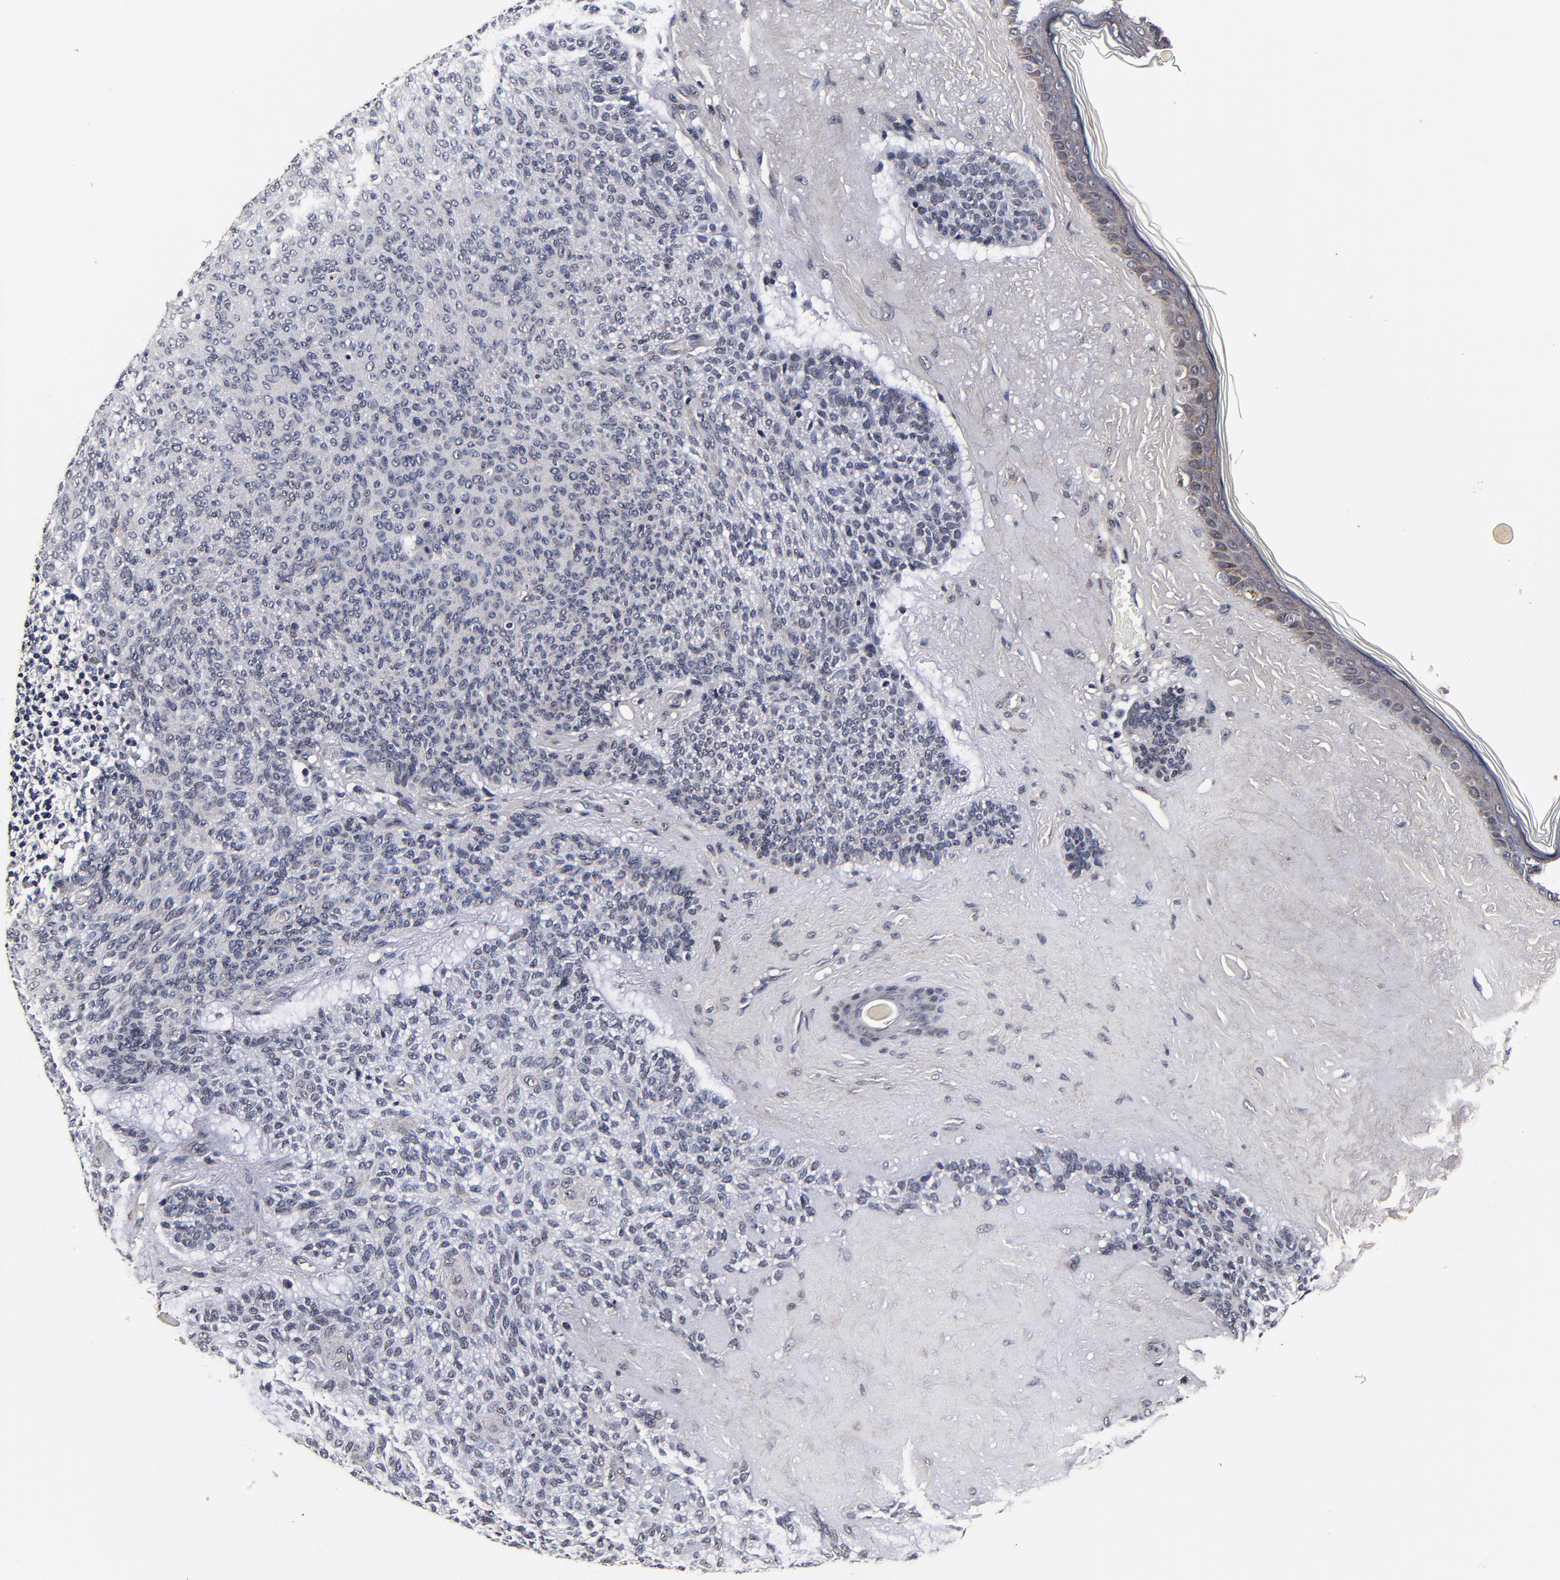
{"staining": {"intensity": "negative", "quantity": "none", "location": "none"}, "tissue": "skin cancer", "cell_type": "Tumor cells", "image_type": "cancer", "snomed": [{"axis": "morphology", "description": "Normal tissue, NOS"}, {"axis": "morphology", "description": "Basal cell carcinoma"}, {"axis": "topography", "description": "Skin"}], "caption": "High power microscopy photomicrograph of an IHC micrograph of skin cancer, revealing no significant expression in tumor cells.", "gene": "MMP15", "patient": {"sex": "female", "age": 70}}